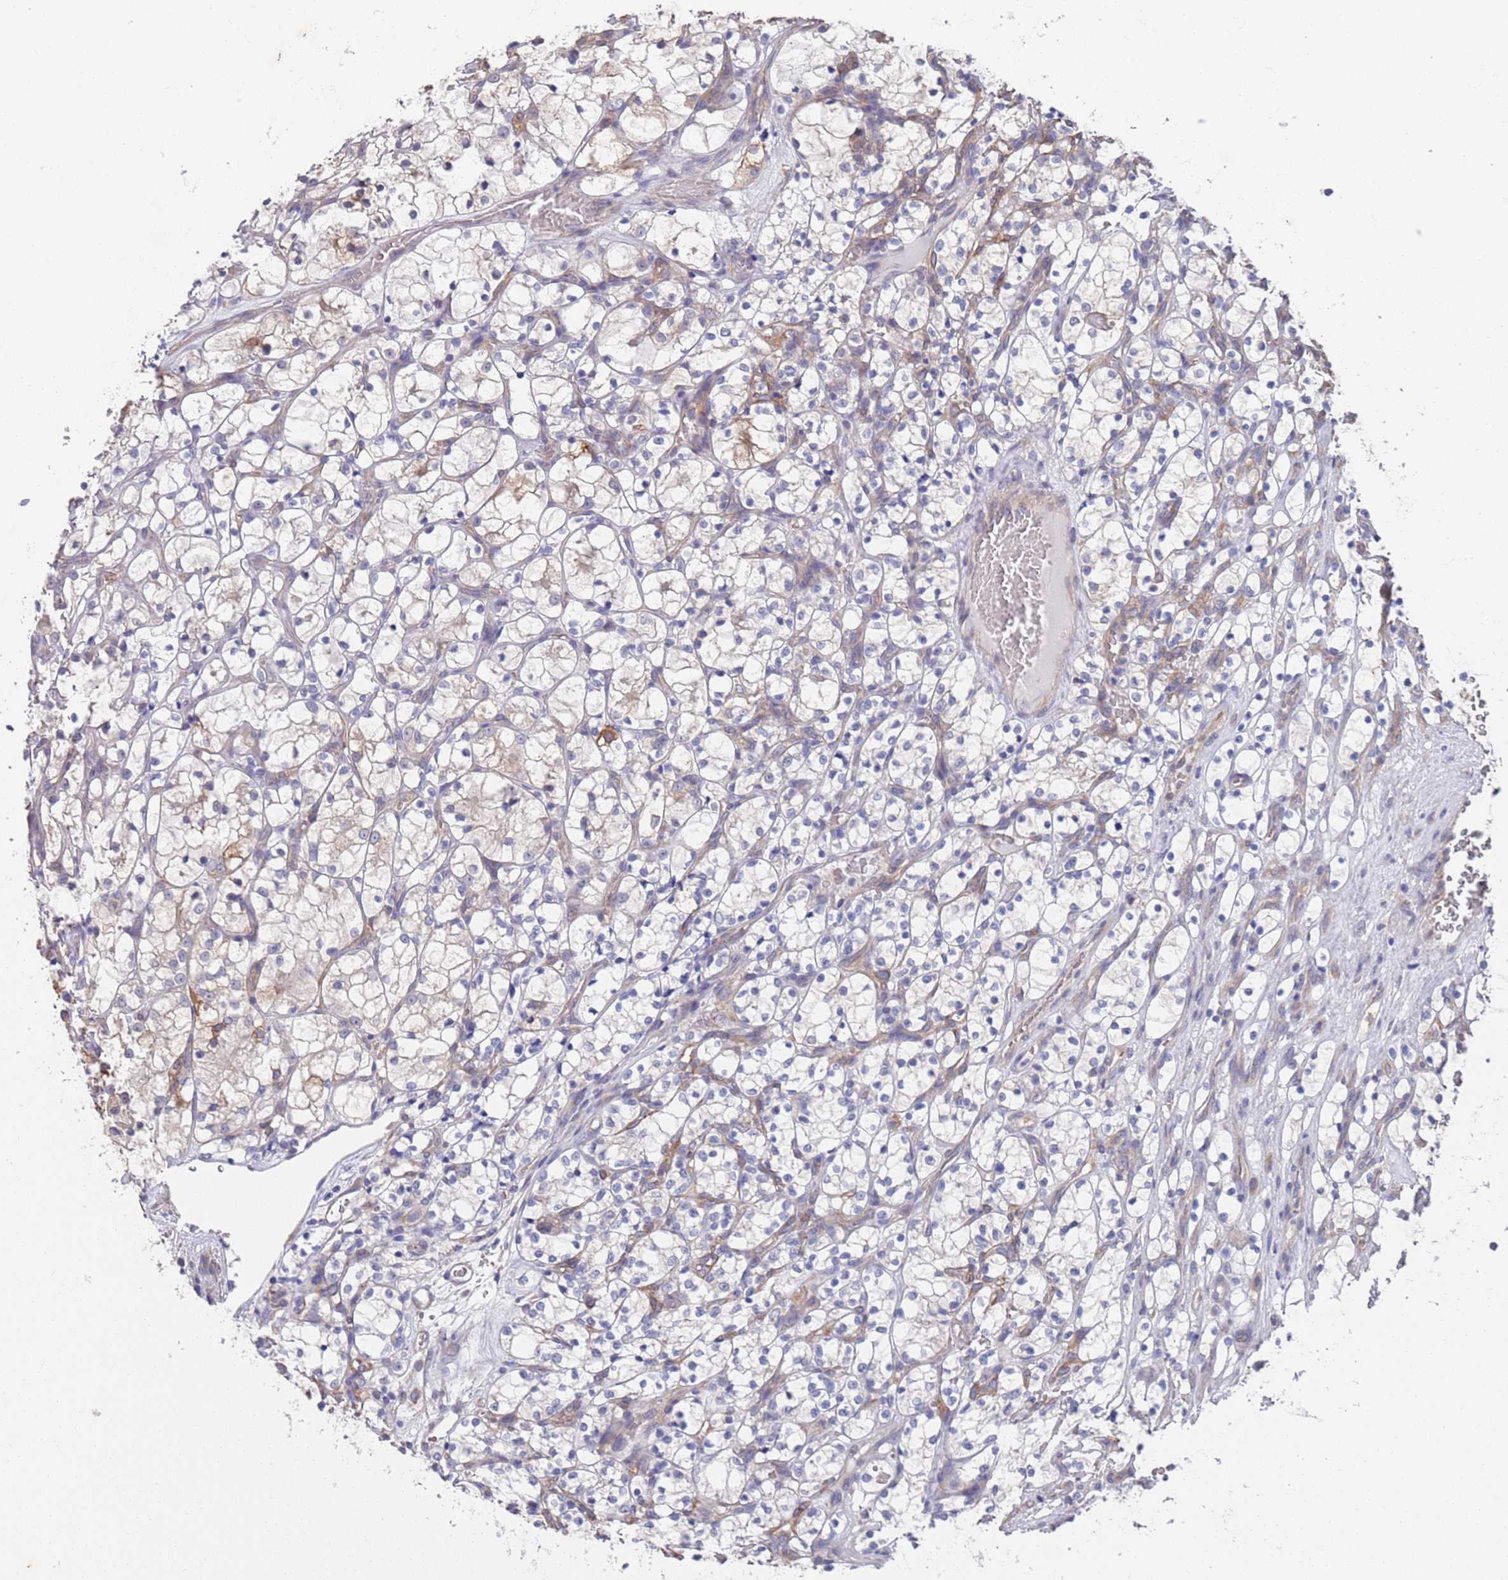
{"staining": {"intensity": "negative", "quantity": "none", "location": "none"}, "tissue": "renal cancer", "cell_type": "Tumor cells", "image_type": "cancer", "snomed": [{"axis": "morphology", "description": "Adenocarcinoma, NOS"}, {"axis": "topography", "description": "Kidney"}], "caption": "This is an immunohistochemistry micrograph of human renal cancer. There is no positivity in tumor cells.", "gene": "ANK2", "patient": {"sex": "female", "age": 69}}